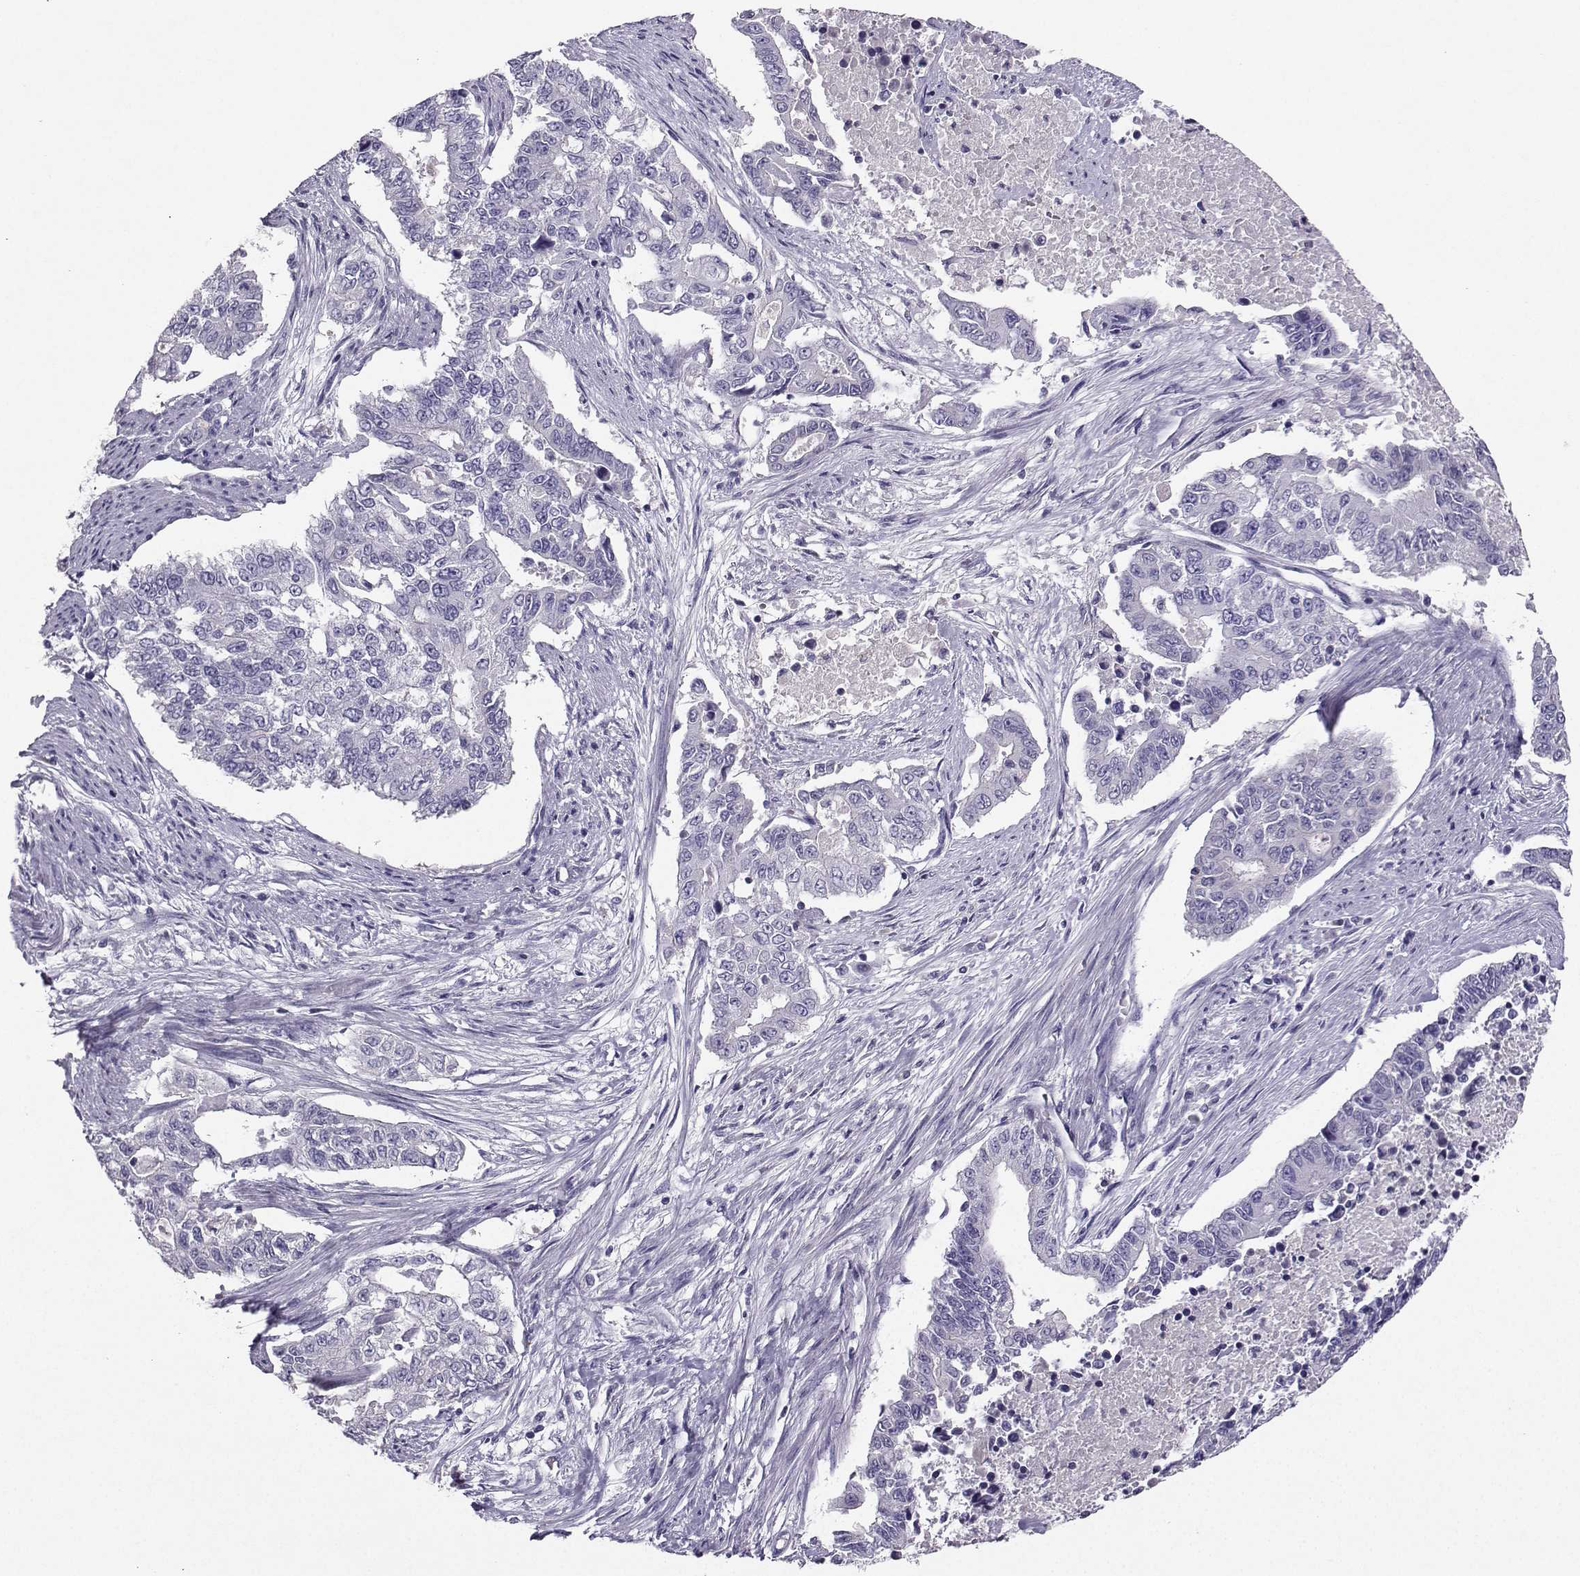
{"staining": {"intensity": "negative", "quantity": "none", "location": "none"}, "tissue": "endometrial cancer", "cell_type": "Tumor cells", "image_type": "cancer", "snomed": [{"axis": "morphology", "description": "Adenocarcinoma, NOS"}, {"axis": "topography", "description": "Uterus"}], "caption": "Micrograph shows no protein expression in tumor cells of endometrial cancer (adenocarcinoma) tissue.", "gene": "GRIK4", "patient": {"sex": "female", "age": 59}}